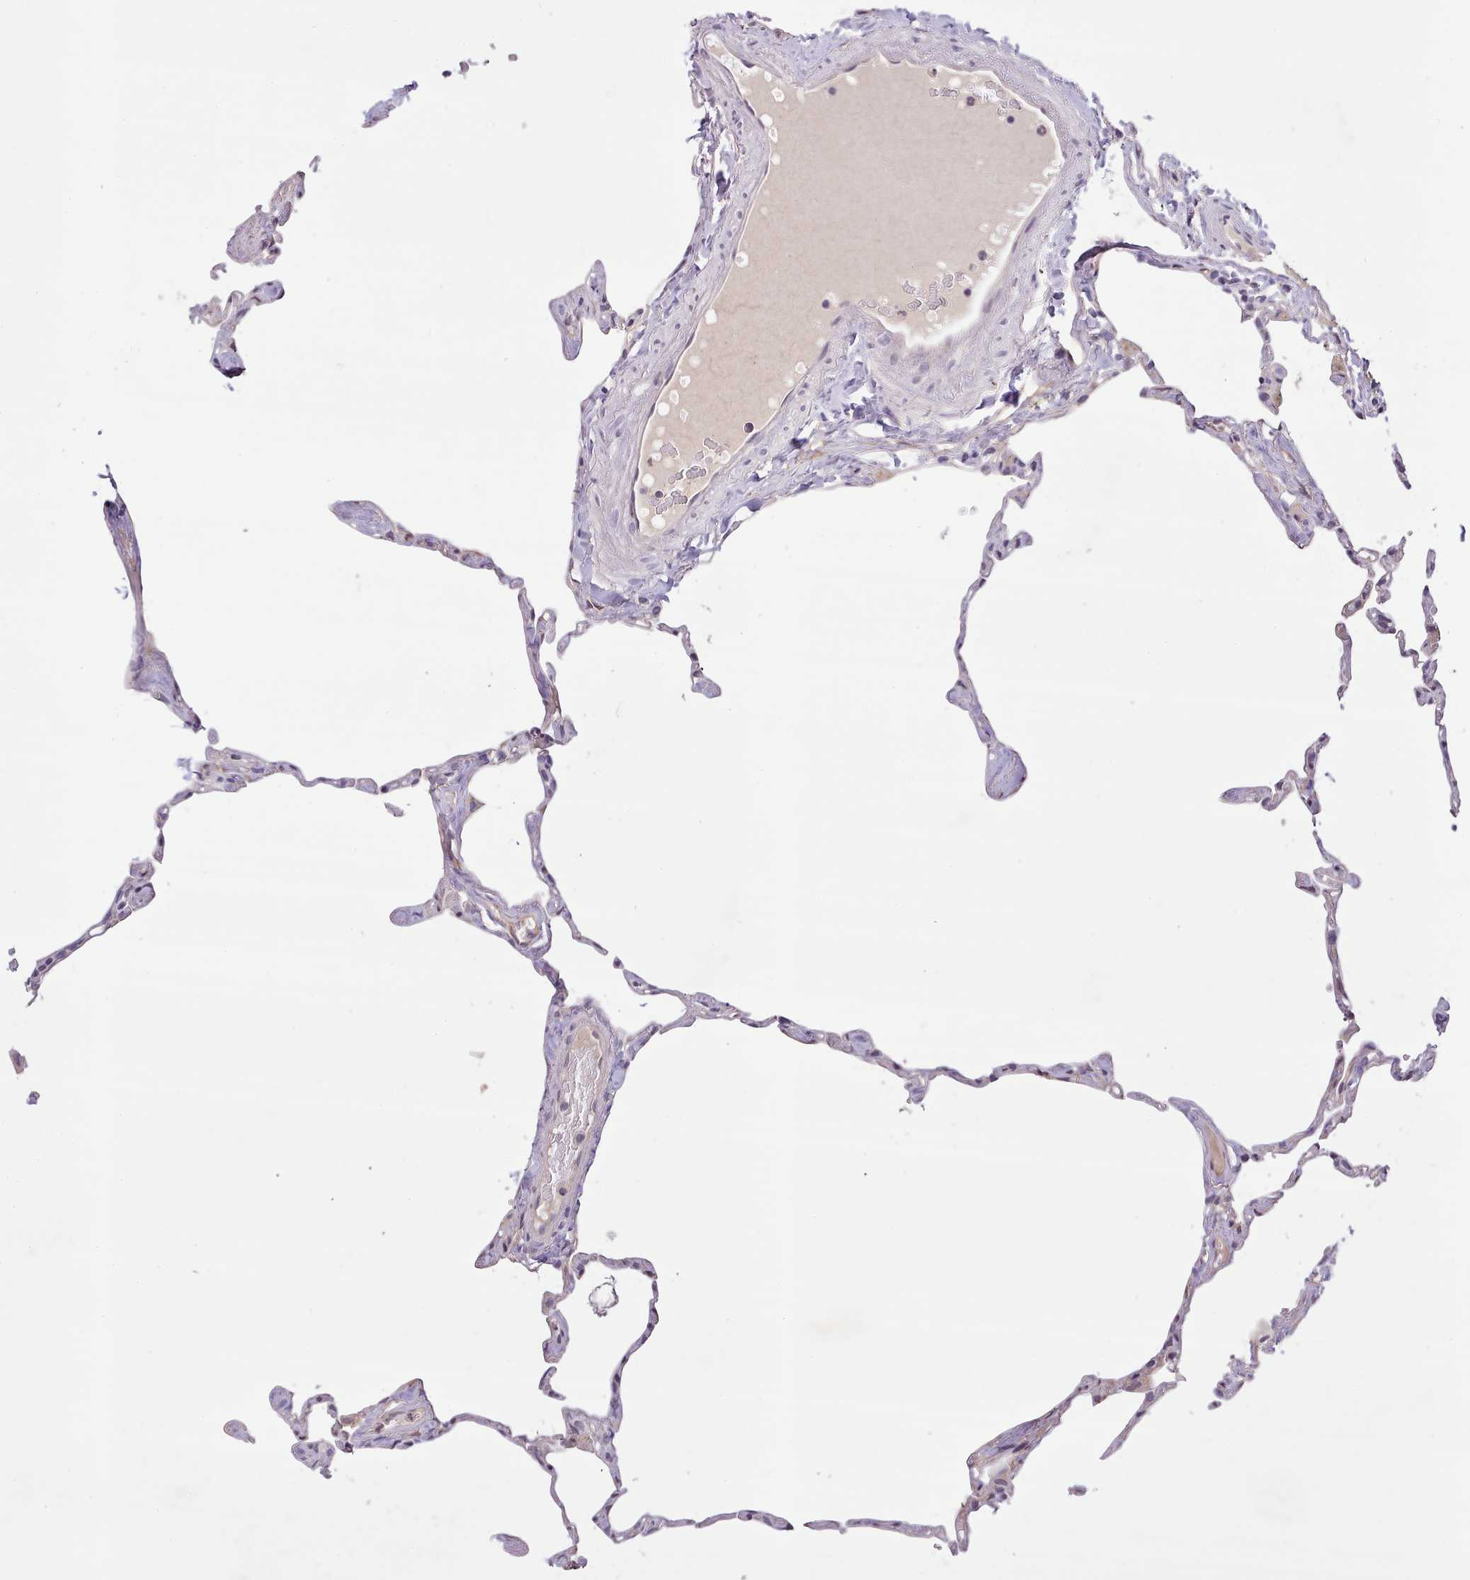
{"staining": {"intensity": "negative", "quantity": "none", "location": "none"}, "tissue": "lung", "cell_type": "Alveolar cells", "image_type": "normal", "snomed": [{"axis": "morphology", "description": "Normal tissue, NOS"}, {"axis": "topography", "description": "Lung"}], "caption": "High magnification brightfield microscopy of unremarkable lung stained with DAB (brown) and counterstained with hematoxylin (blue): alveolar cells show no significant expression.", "gene": "ZNF658", "patient": {"sex": "male", "age": 65}}